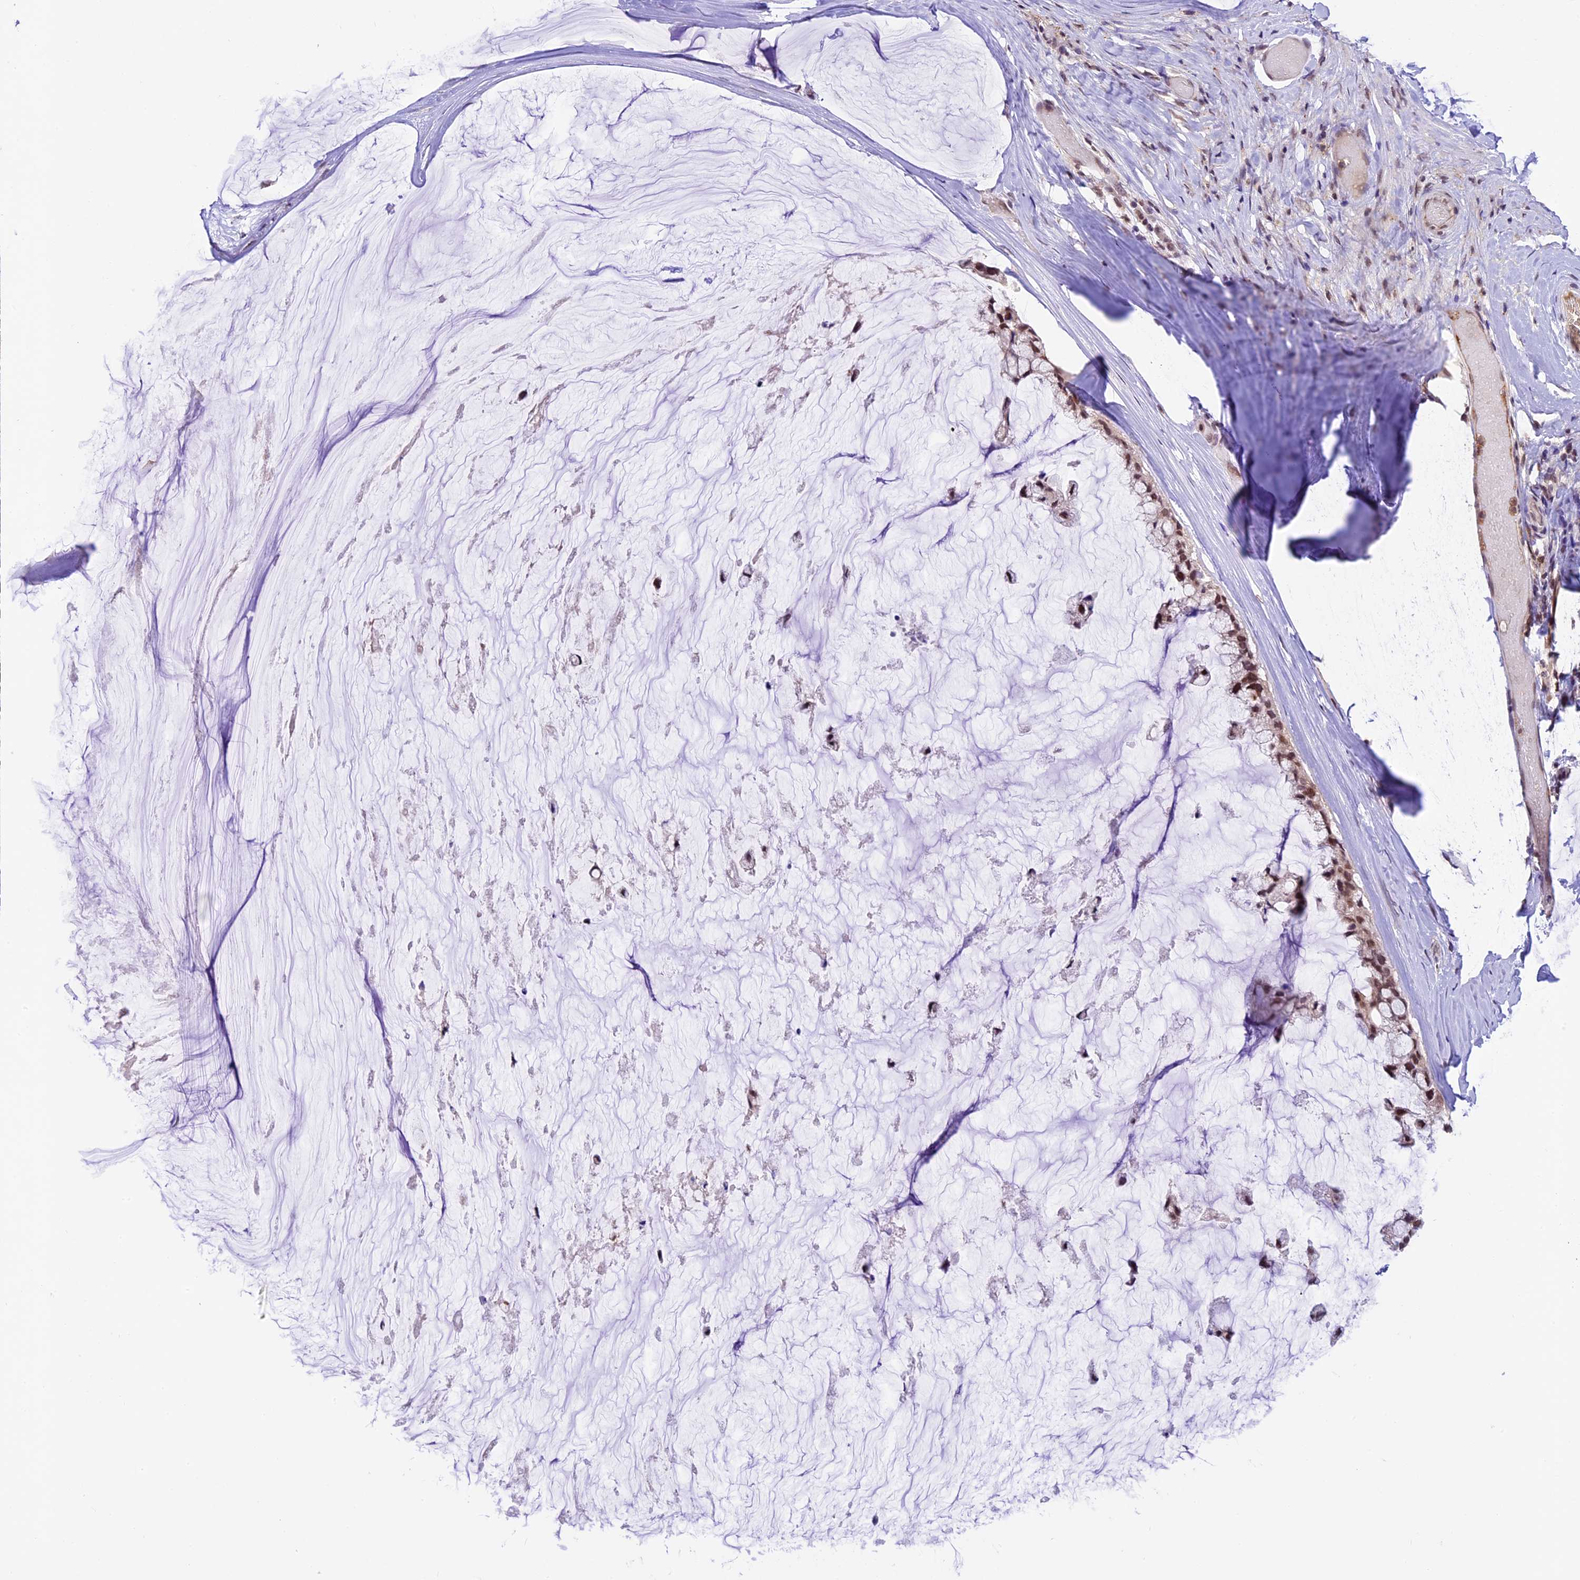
{"staining": {"intensity": "moderate", "quantity": ">75%", "location": "nuclear"}, "tissue": "ovarian cancer", "cell_type": "Tumor cells", "image_type": "cancer", "snomed": [{"axis": "morphology", "description": "Cystadenocarcinoma, mucinous, NOS"}, {"axis": "topography", "description": "Ovary"}], "caption": "Protein expression analysis of ovarian mucinous cystadenocarcinoma demonstrates moderate nuclear expression in approximately >75% of tumor cells.", "gene": "SHKBP1", "patient": {"sex": "female", "age": 39}}